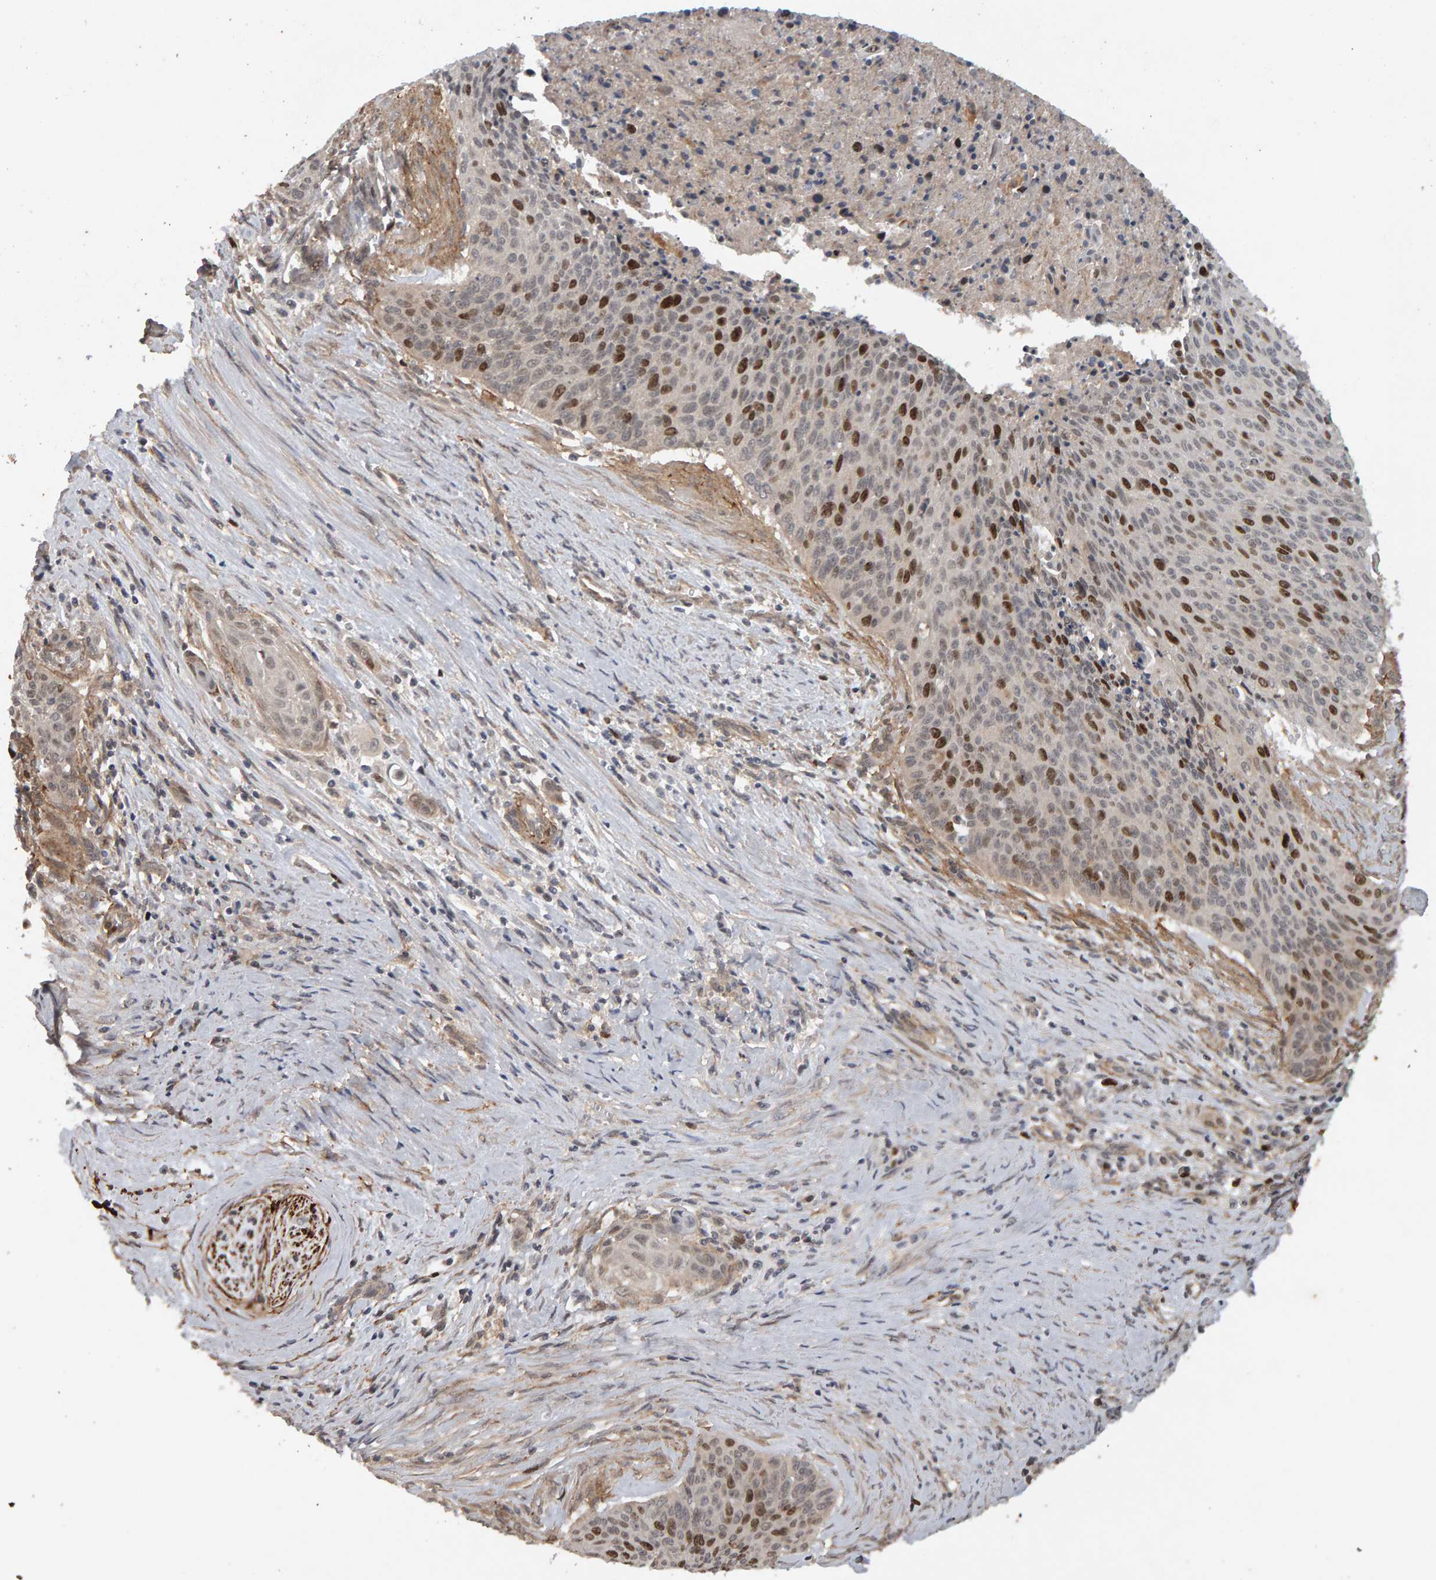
{"staining": {"intensity": "strong", "quantity": "25%-75%", "location": "nuclear"}, "tissue": "cervical cancer", "cell_type": "Tumor cells", "image_type": "cancer", "snomed": [{"axis": "morphology", "description": "Squamous cell carcinoma, NOS"}, {"axis": "topography", "description": "Cervix"}], "caption": "Squamous cell carcinoma (cervical) was stained to show a protein in brown. There is high levels of strong nuclear expression in about 25%-75% of tumor cells. Immunohistochemistry (ihc) stains the protein of interest in brown and the nuclei are stained blue.", "gene": "CDCA5", "patient": {"sex": "female", "age": 55}}